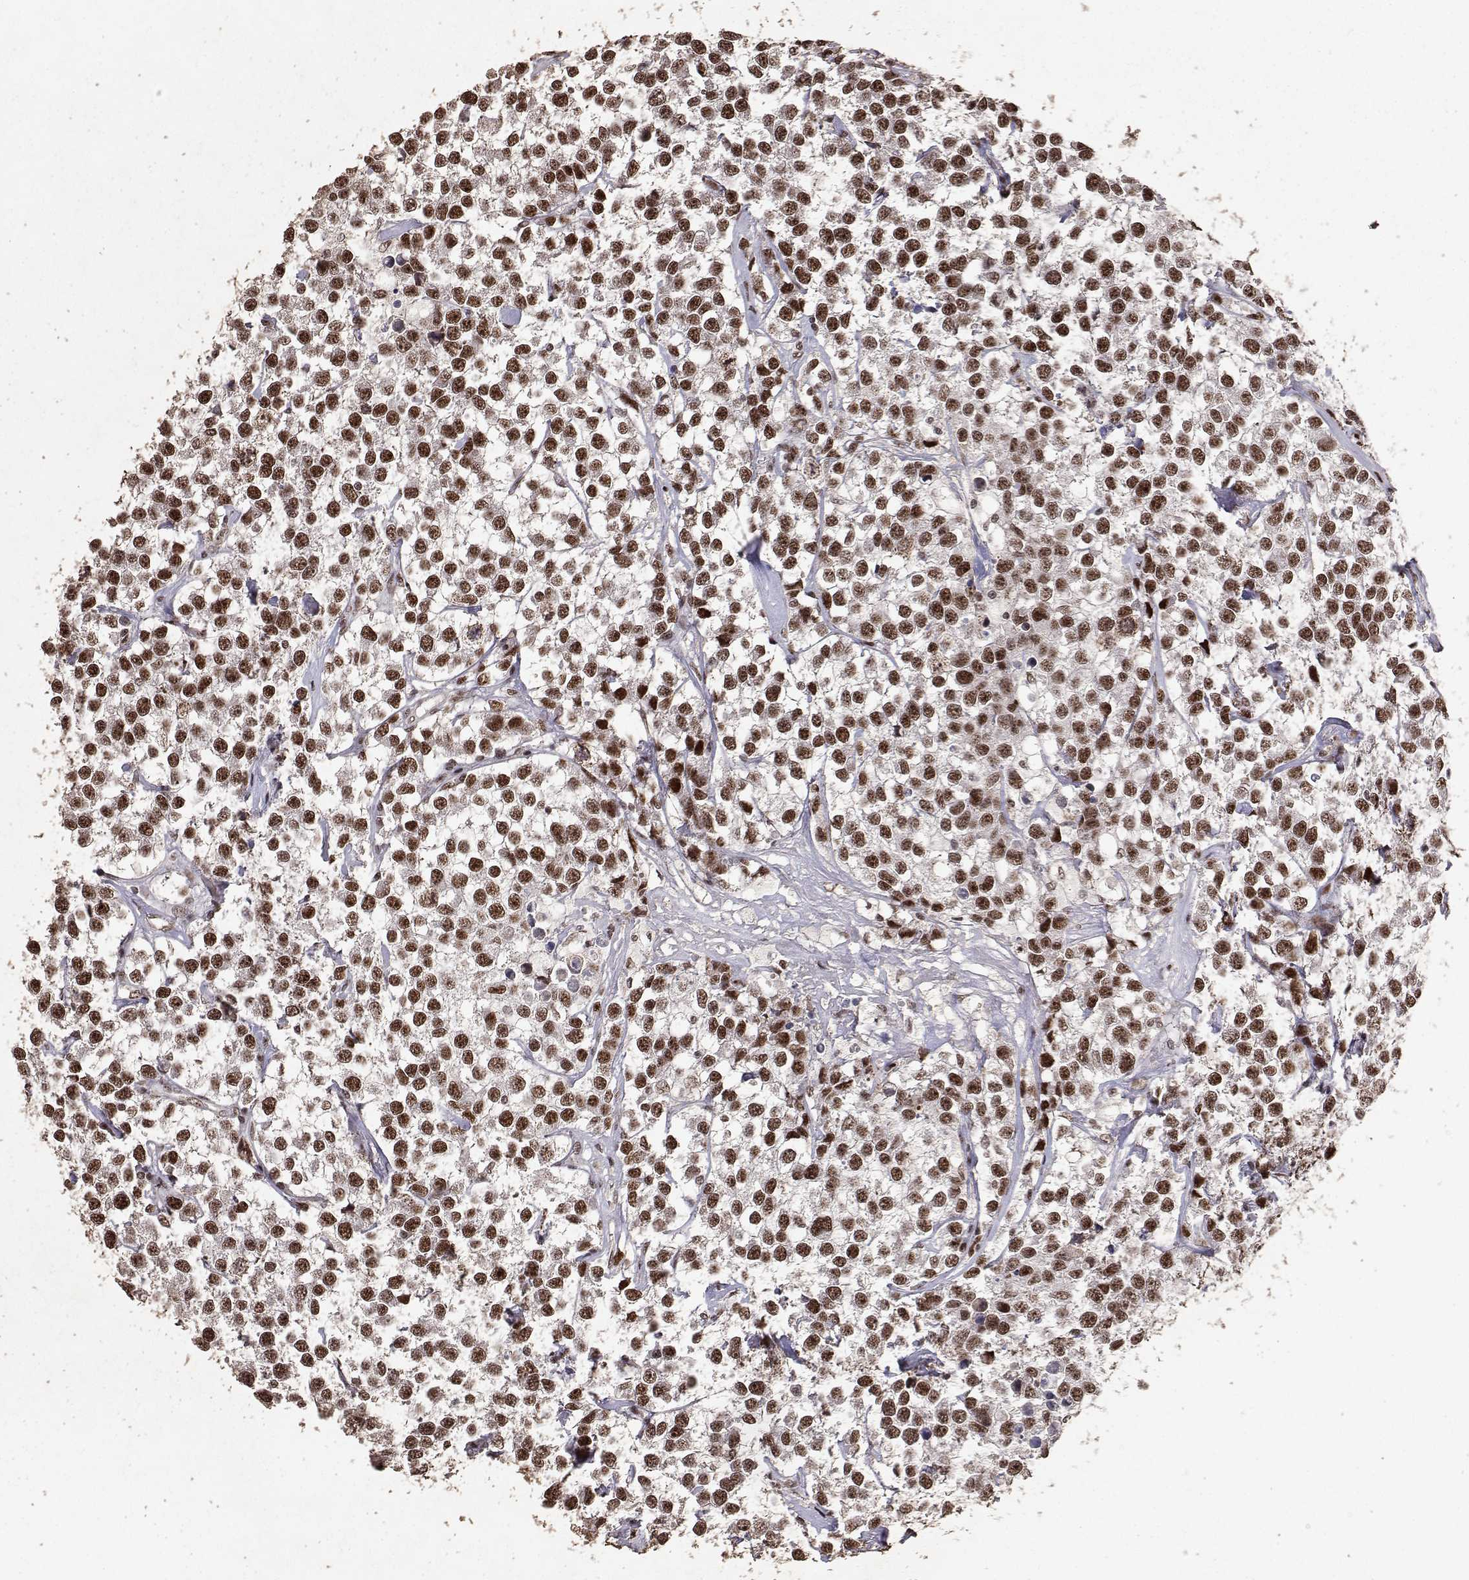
{"staining": {"intensity": "moderate", "quantity": ">75%", "location": "nuclear"}, "tissue": "testis cancer", "cell_type": "Tumor cells", "image_type": "cancer", "snomed": [{"axis": "morphology", "description": "Seminoma, NOS"}, {"axis": "topography", "description": "Testis"}], "caption": "Immunohistochemical staining of testis cancer (seminoma) shows medium levels of moderate nuclear protein staining in approximately >75% of tumor cells.", "gene": "TOE1", "patient": {"sex": "male", "age": 59}}